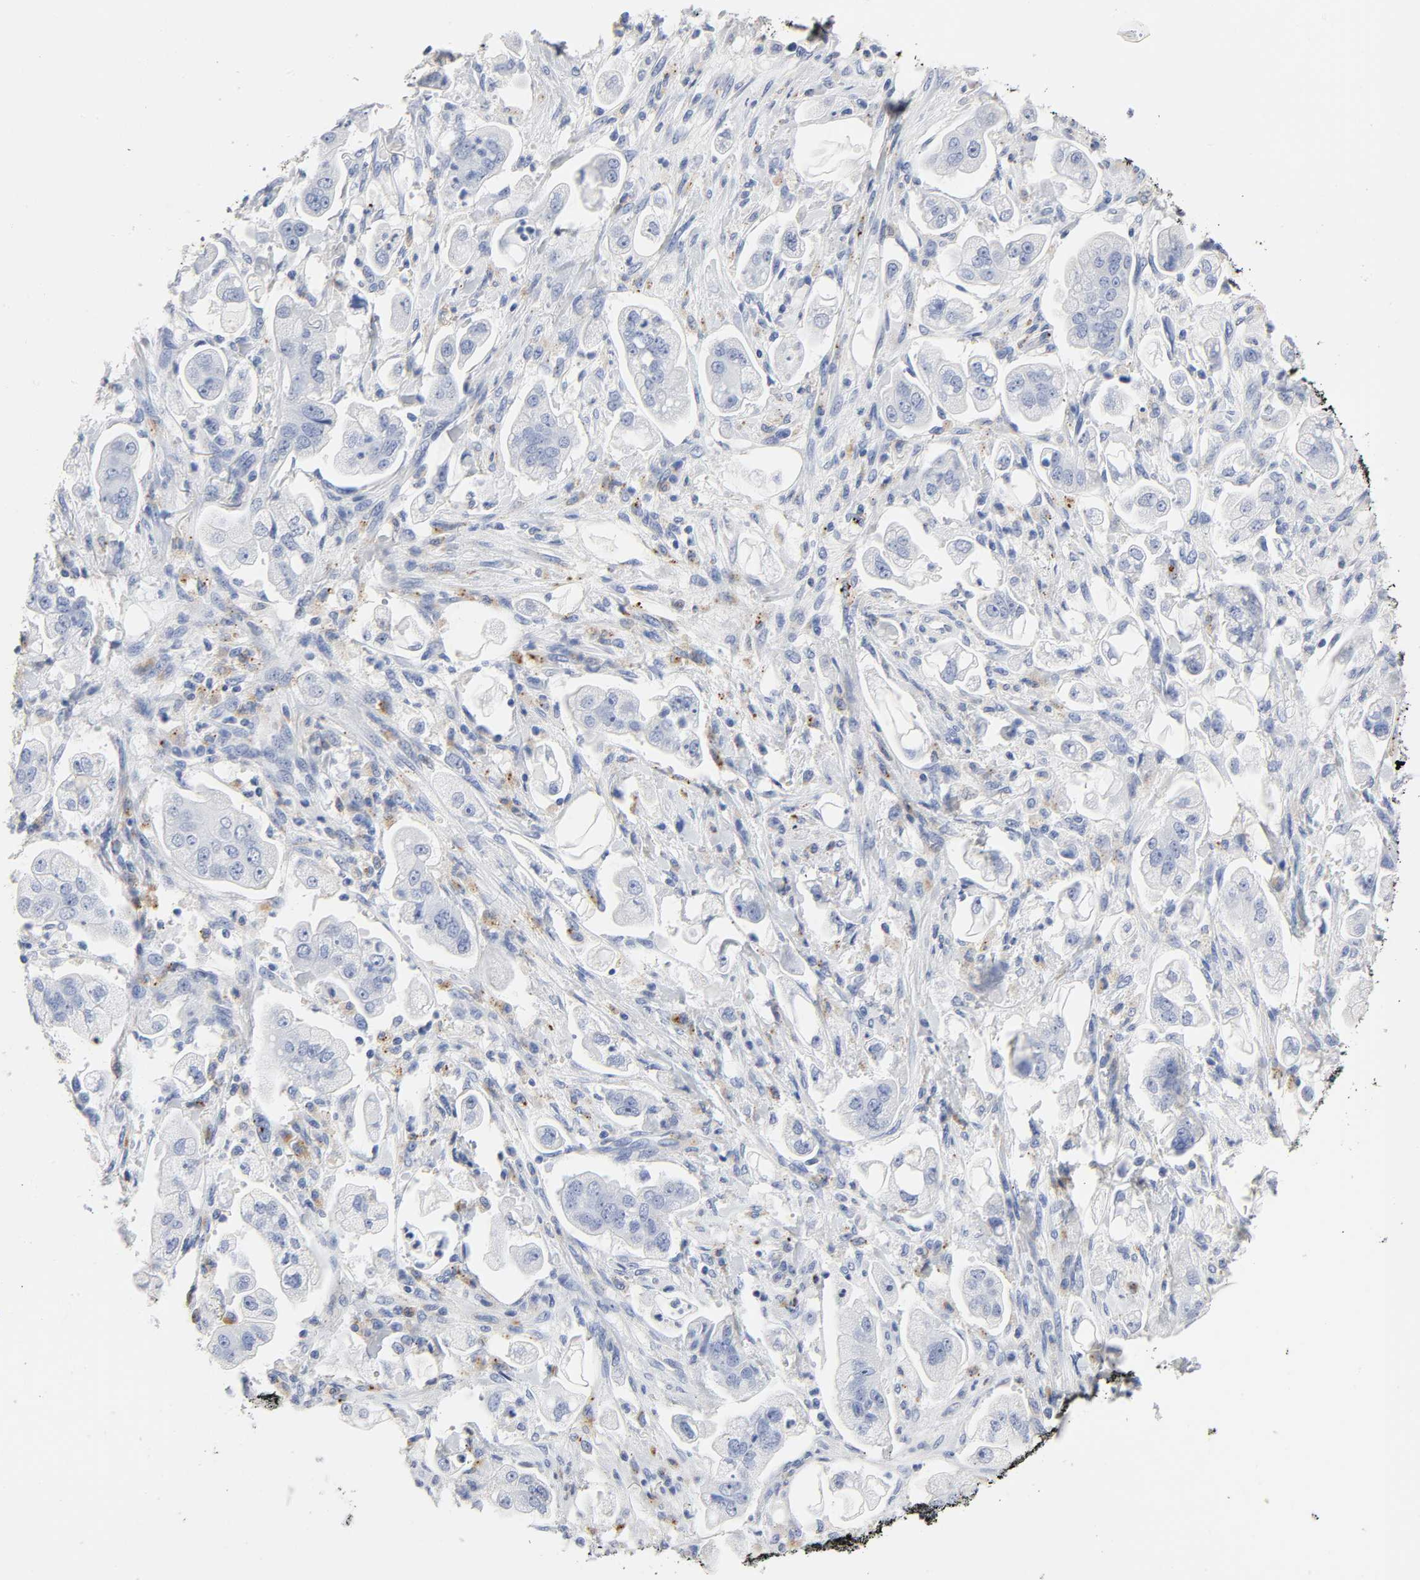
{"staining": {"intensity": "negative", "quantity": "none", "location": "none"}, "tissue": "stomach cancer", "cell_type": "Tumor cells", "image_type": "cancer", "snomed": [{"axis": "morphology", "description": "Adenocarcinoma, NOS"}, {"axis": "topography", "description": "Stomach"}], "caption": "An IHC image of stomach cancer is shown. There is no staining in tumor cells of stomach cancer. (Stains: DAB immunohistochemistry (IHC) with hematoxylin counter stain, Microscopy: brightfield microscopy at high magnification).", "gene": "PLP1", "patient": {"sex": "male", "age": 62}}